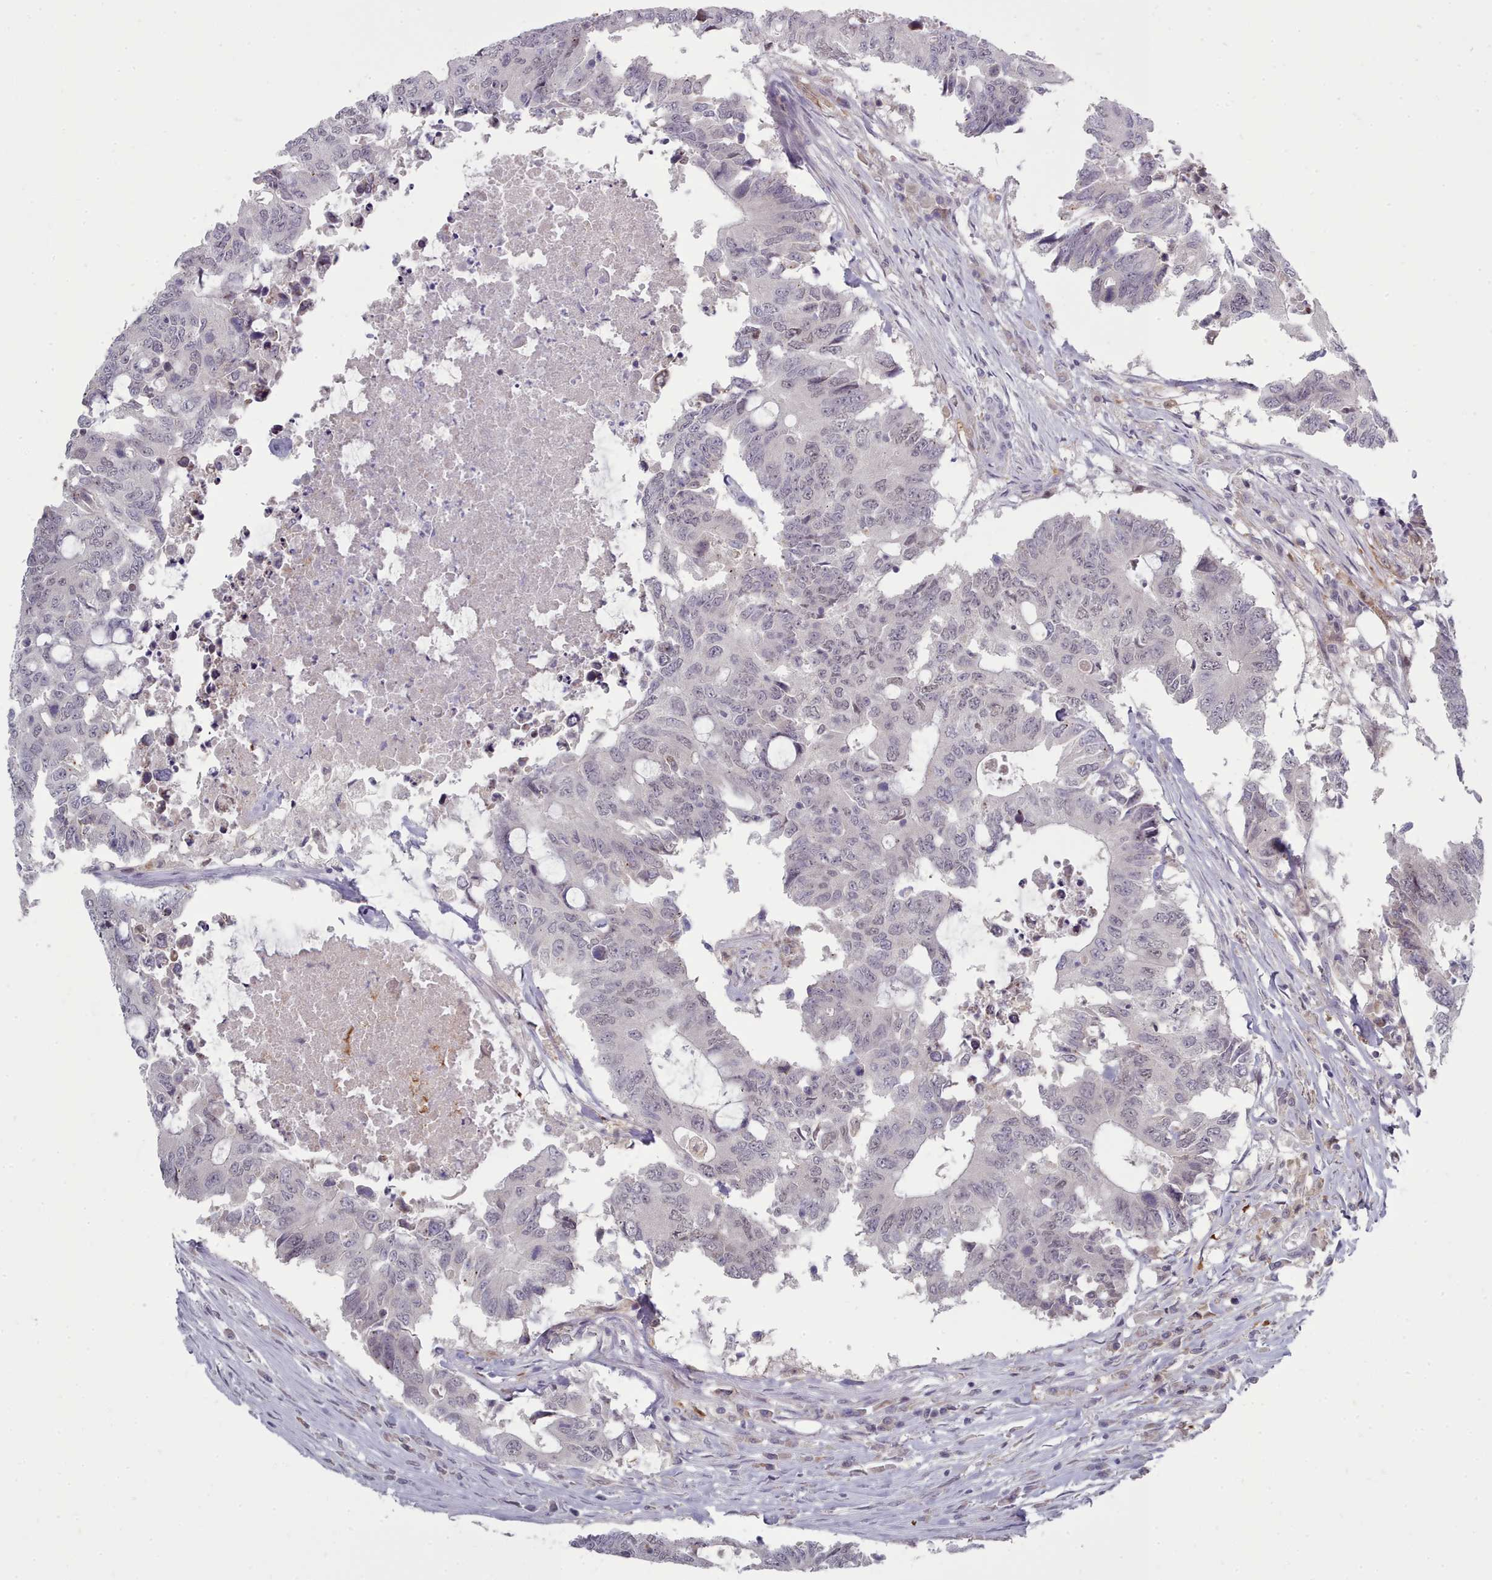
{"staining": {"intensity": "weak", "quantity": "<25%", "location": "nuclear"}, "tissue": "colorectal cancer", "cell_type": "Tumor cells", "image_type": "cancer", "snomed": [{"axis": "morphology", "description": "Adenocarcinoma, NOS"}, {"axis": "topography", "description": "Colon"}], "caption": "A high-resolution histopathology image shows immunohistochemistry staining of colorectal cancer, which reveals no significant expression in tumor cells.", "gene": "GINS1", "patient": {"sex": "male", "age": 71}}